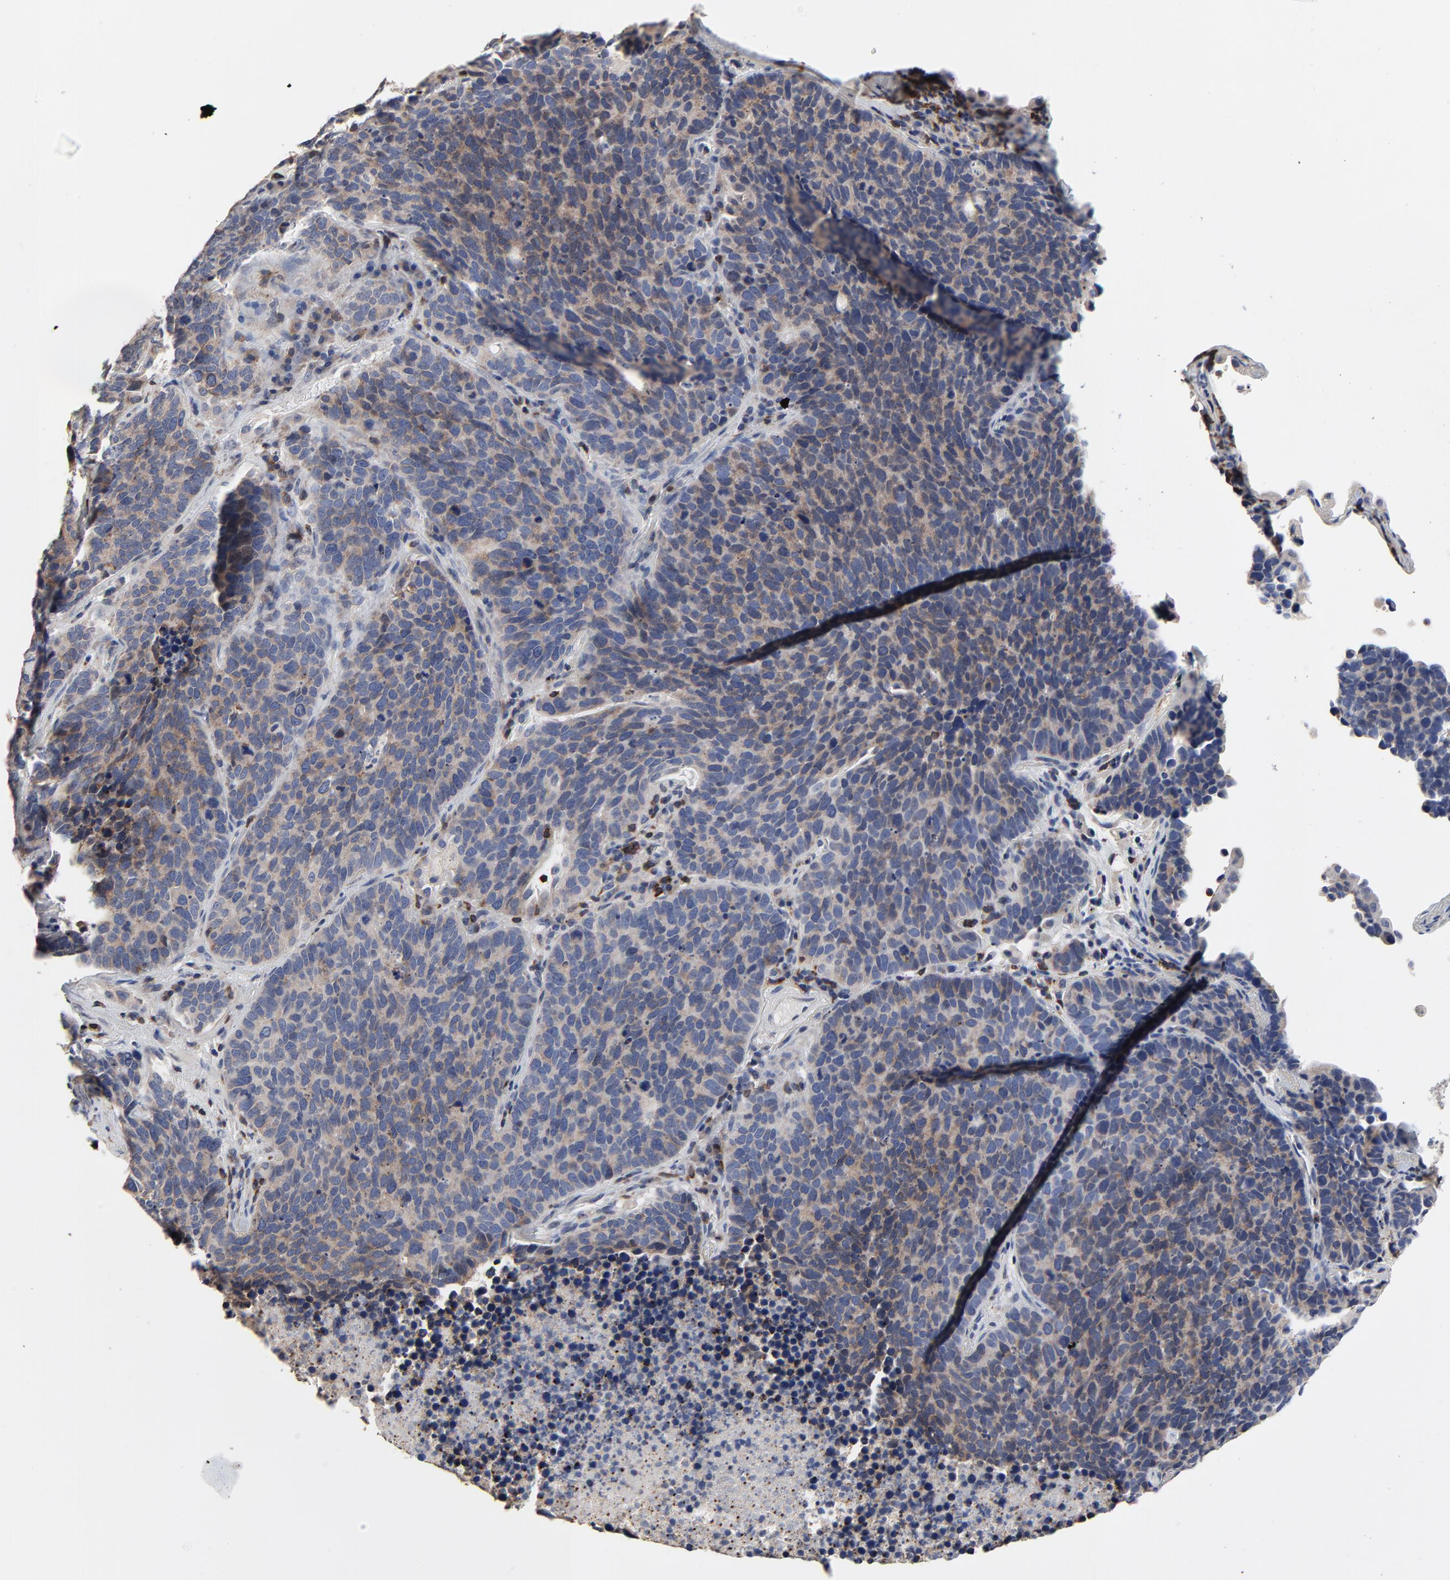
{"staining": {"intensity": "moderate", "quantity": "25%-75%", "location": "cytoplasmic/membranous"}, "tissue": "lung cancer", "cell_type": "Tumor cells", "image_type": "cancer", "snomed": [{"axis": "morphology", "description": "Neoplasm, malignant, NOS"}, {"axis": "topography", "description": "Lung"}], "caption": "Neoplasm (malignant) (lung) stained with immunohistochemistry (IHC) displays moderate cytoplasmic/membranous expression in about 25%-75% of tumor cells.", "gene": "SKAP1", "patient": {"sex": "female", "age": 75}}